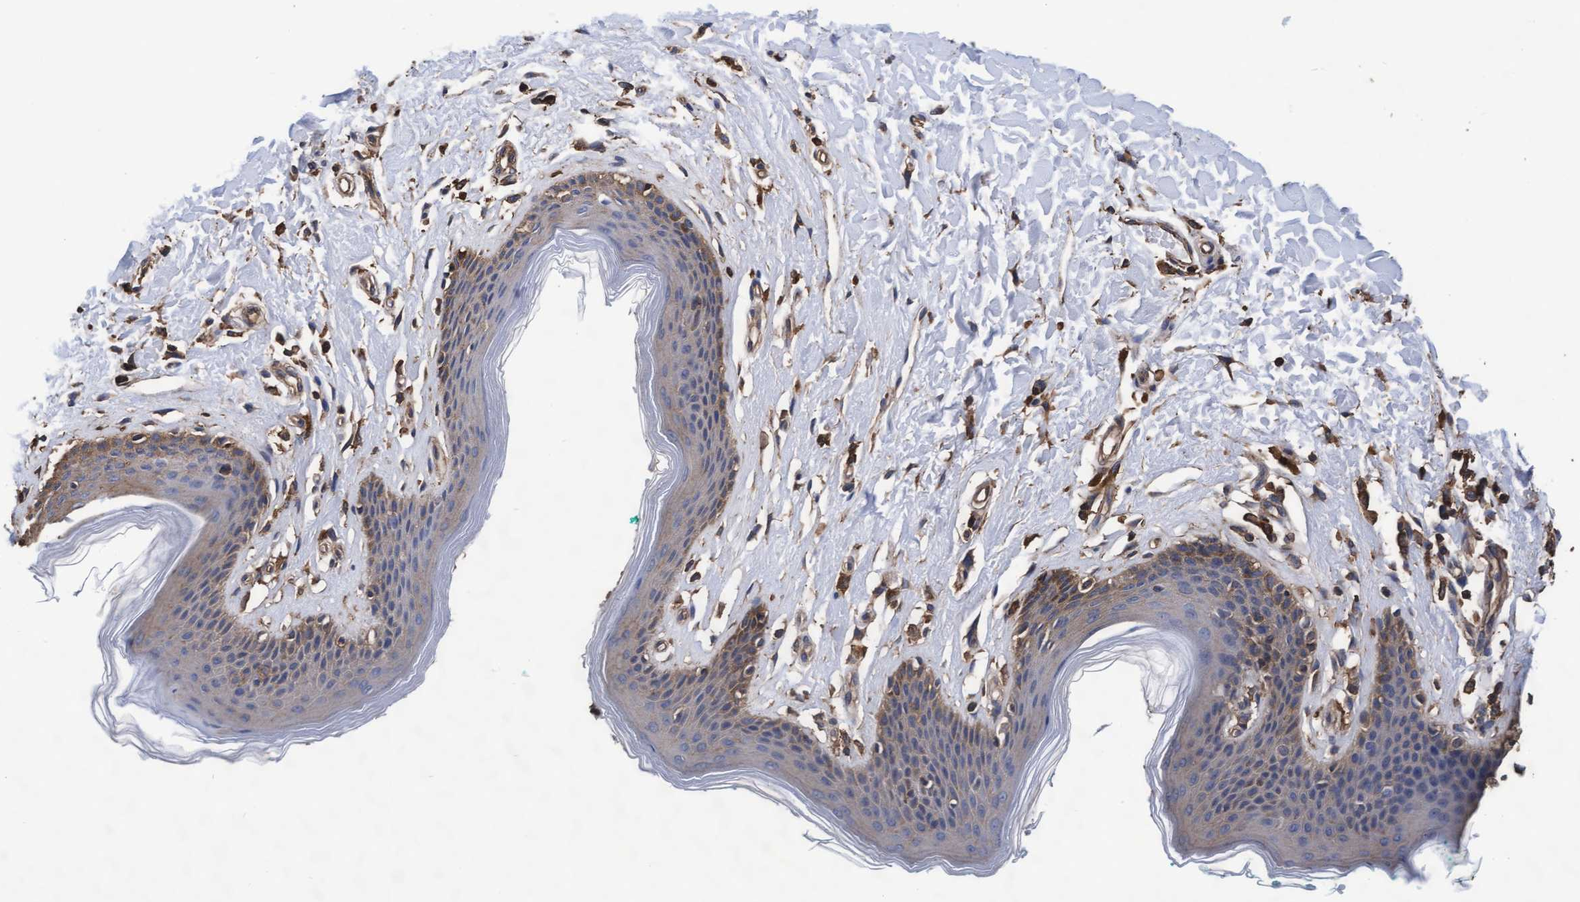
{"staining": {"intensity": "weak", "quantity": "25%-75%", "location": "cytoplasmic/membranous"}, "tissue": "skin", "cell_type": "Epidermal cells", "image_type": "normal", "snomed": [{"axis": "morphology", "description": "Normal tissue, NOS"}, {"axis": "topography", "description": "Vulva"}], "caption": "An immunohistochemistry micrograph of normal tissue is shown. Protein staining in brown labels weak cytoplasmic/membranous positivity in skin within epidermal cells. The protein is shown in brown color, while the nuclei are stained blue.", "gene": "GRHPR", "patient": {"sex": "female", "age": 66}}